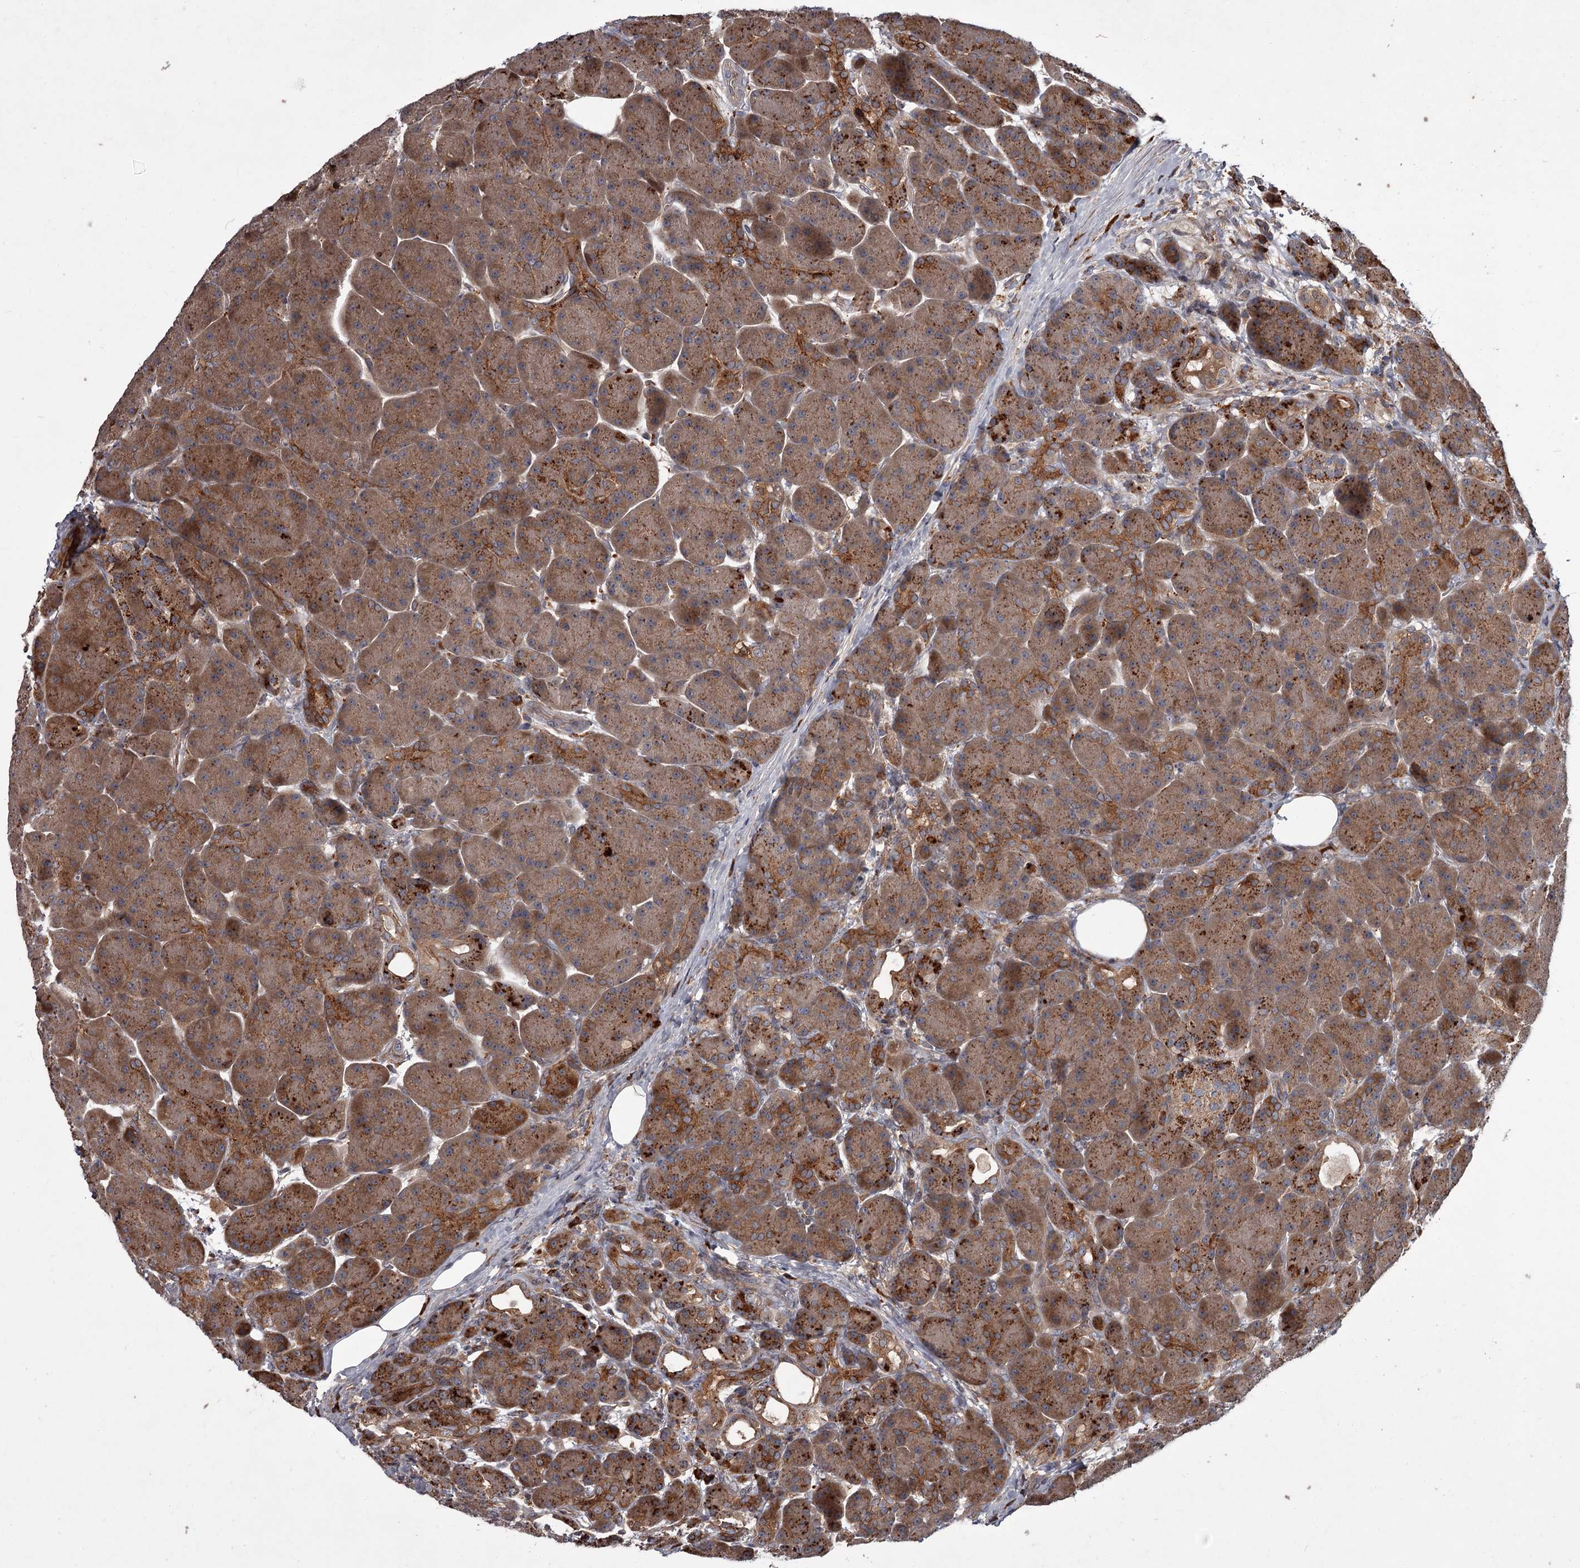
{"staining": {"intensity": "moderate", "quantity": ">75%", "location": "cytoplasmic/membranous"}, "tissue": "pancreas", "cell_type": "Exocrine glandular cells", "image_type": "normal", "snomed": [{"axis": "morphology", "description": "Normal tissue, NOS"}, {"axis": "topography", "description": "Pancreas"}], "caption": "Immunohistochemical staining of normal pancreas reveals medium levels of moderate cytoplasmic/membranous positivity in about >75% of exocrine glandular cells.", "gene": "UNC93B1", "patient": {"sex": "male", "age": 63}}